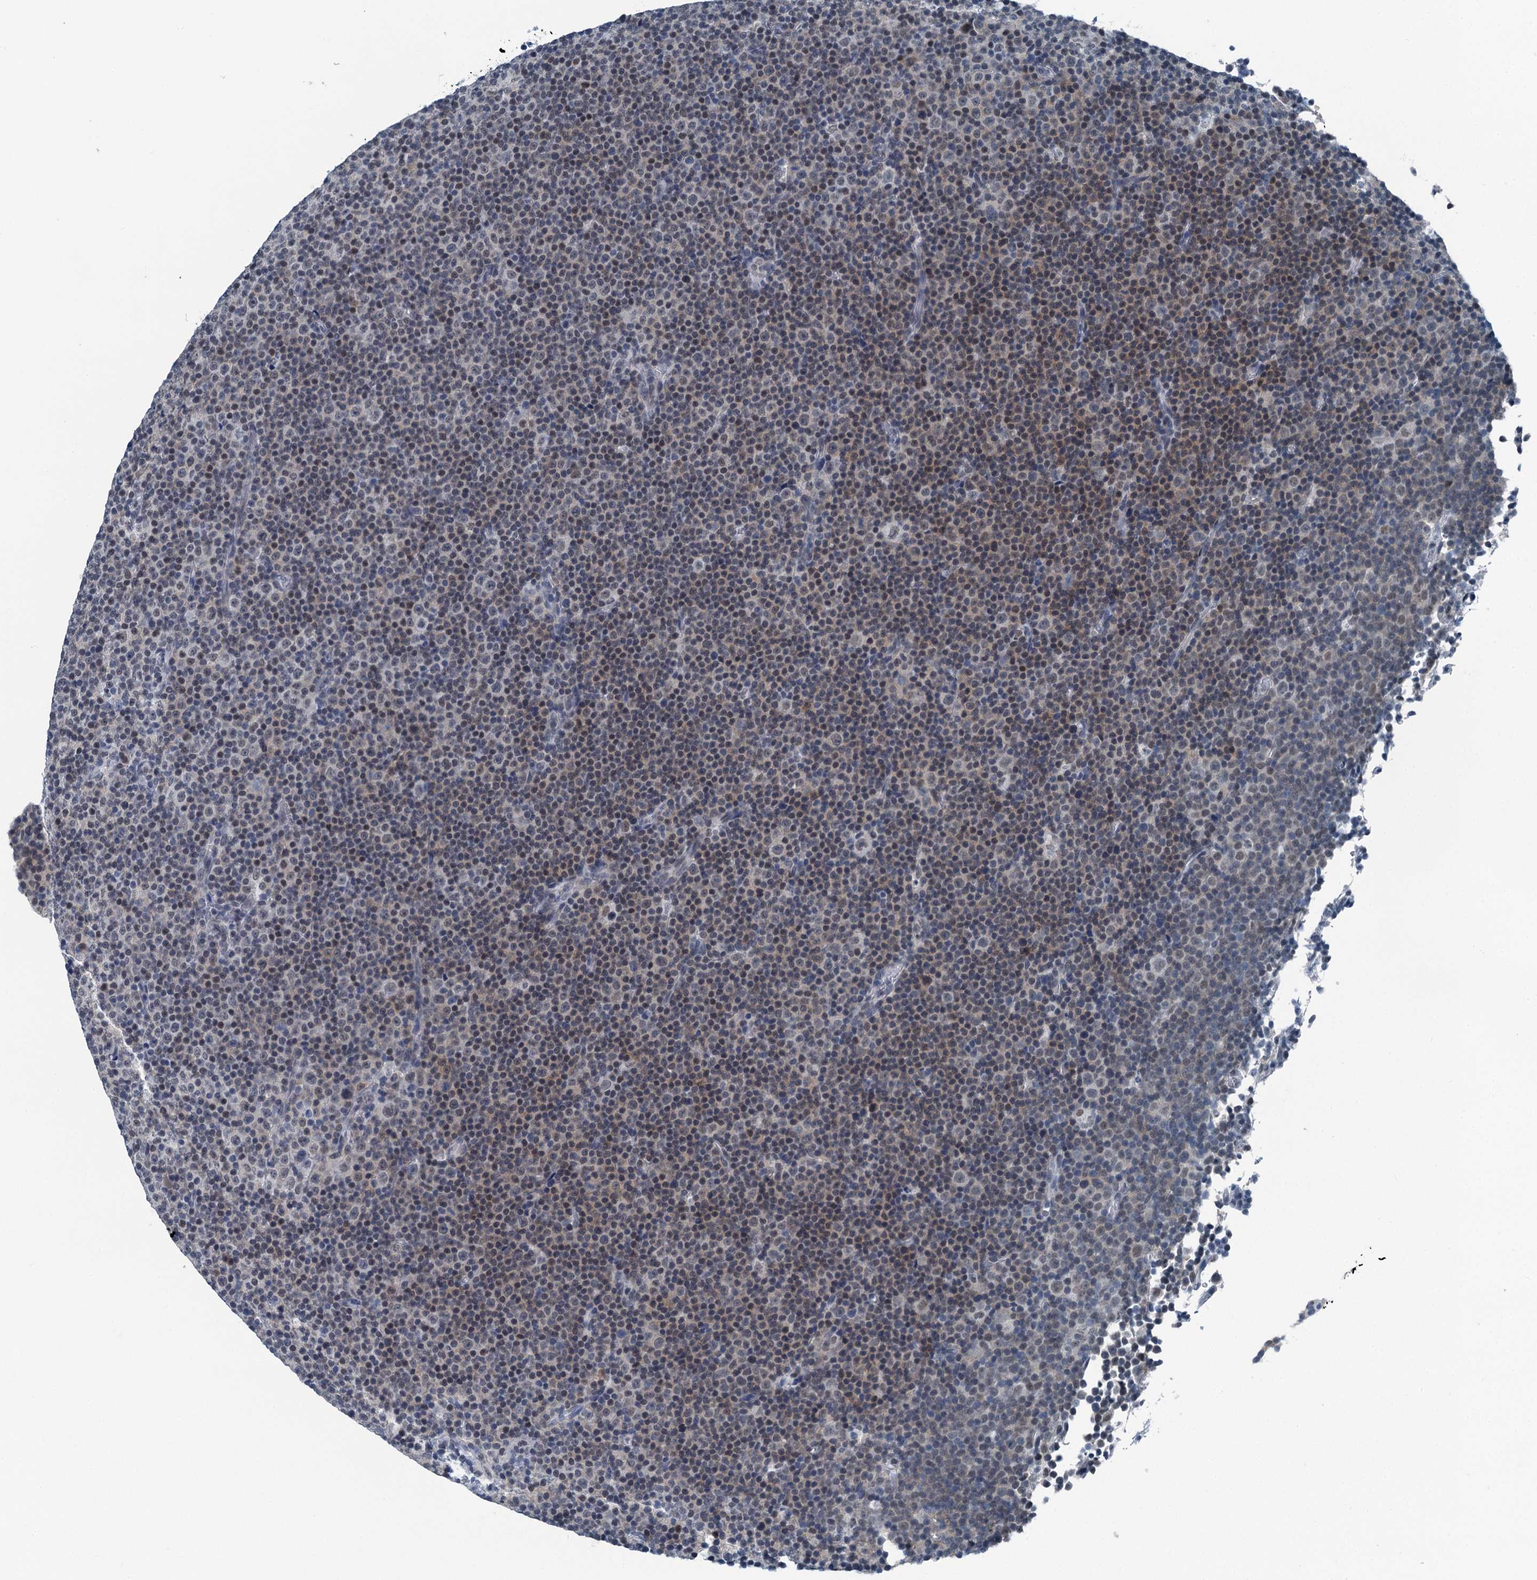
{"staining": {"intensity": "weak", "quantity": "25%-75%", "location": "nuclear"}, "tissue": "lymphoma", "cell_type": "Tumor cells", "image_type": "cancer", "snomed": [{"axis": "morphology", "description": "Malignant lymphoma, non-Hodgkin's type, Low grade"}, {"axis": "topography", "description": "Lymph node"}], "caption": "IHC (DAB (3,3'-diaminobenzidine)) staining of human lymphoma shows weak nuclear protein positivity in about 25%-75% of tumor cells. The protein of interest is shown in brown color, while the nuclei are stained blue.", "gene": "TRPT1", "patient": {"sex": "female", "age": 67}}